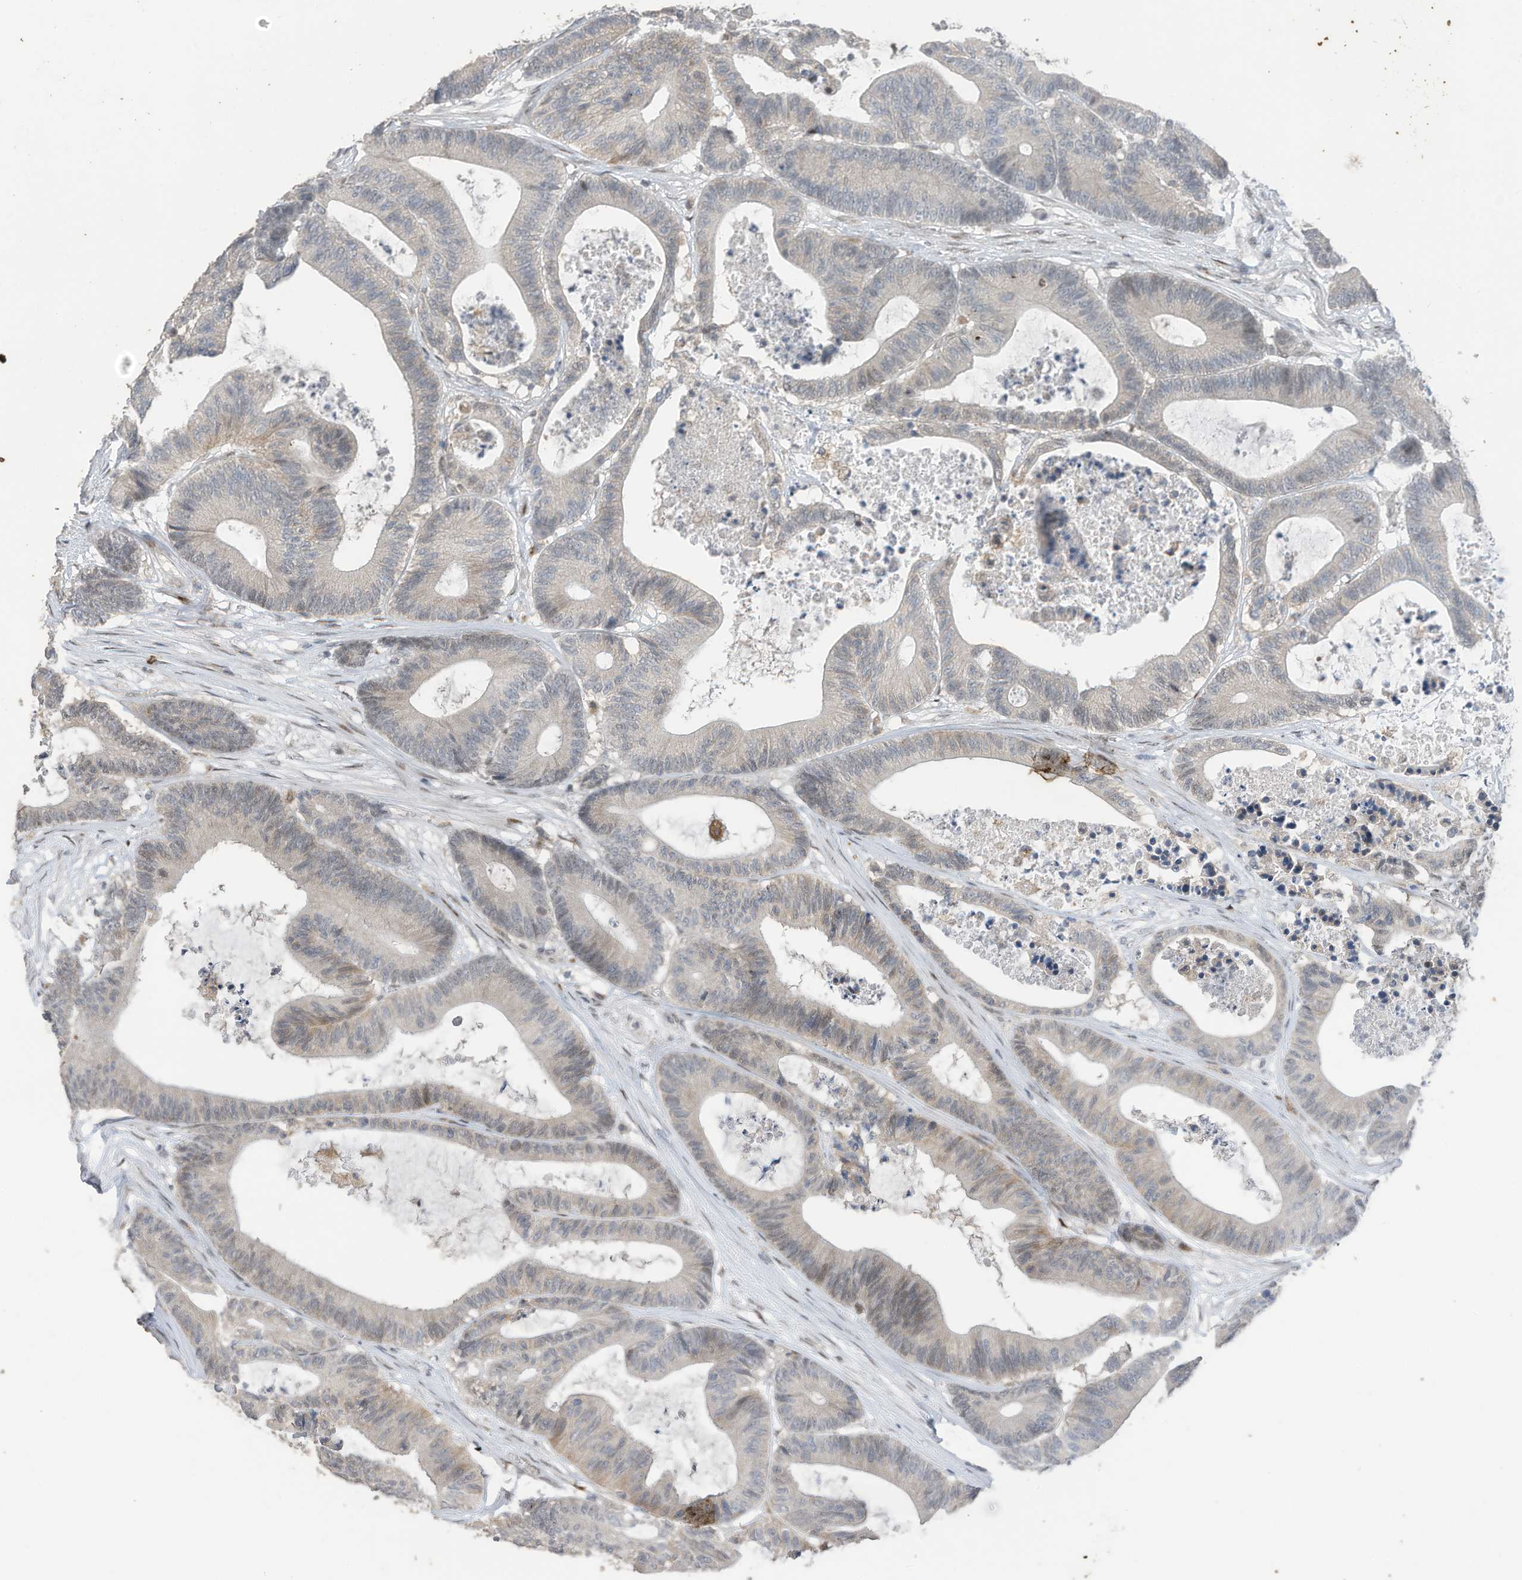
{"staining": {"intensity": "negative", "quantity": "none", "location": "none"}, "tissue": "colorectal cancer", "cell_type": "Tumor cells", "image_type": "cancer", "snomed": [{"axis": "morphology", "description": "Adenocarcinoma, NOS"}, {"axis": "topography", "description": "Colon"}], "caption": "Adenocarcinoma (colorectal) was stained to show a protein in brown. There is no significant staining in tumor cells. (DAB IHC visualized using brightfield microscopy, high magnification).", "gene": "RABL3", "patient": {"sex": "female", "age": 84}}